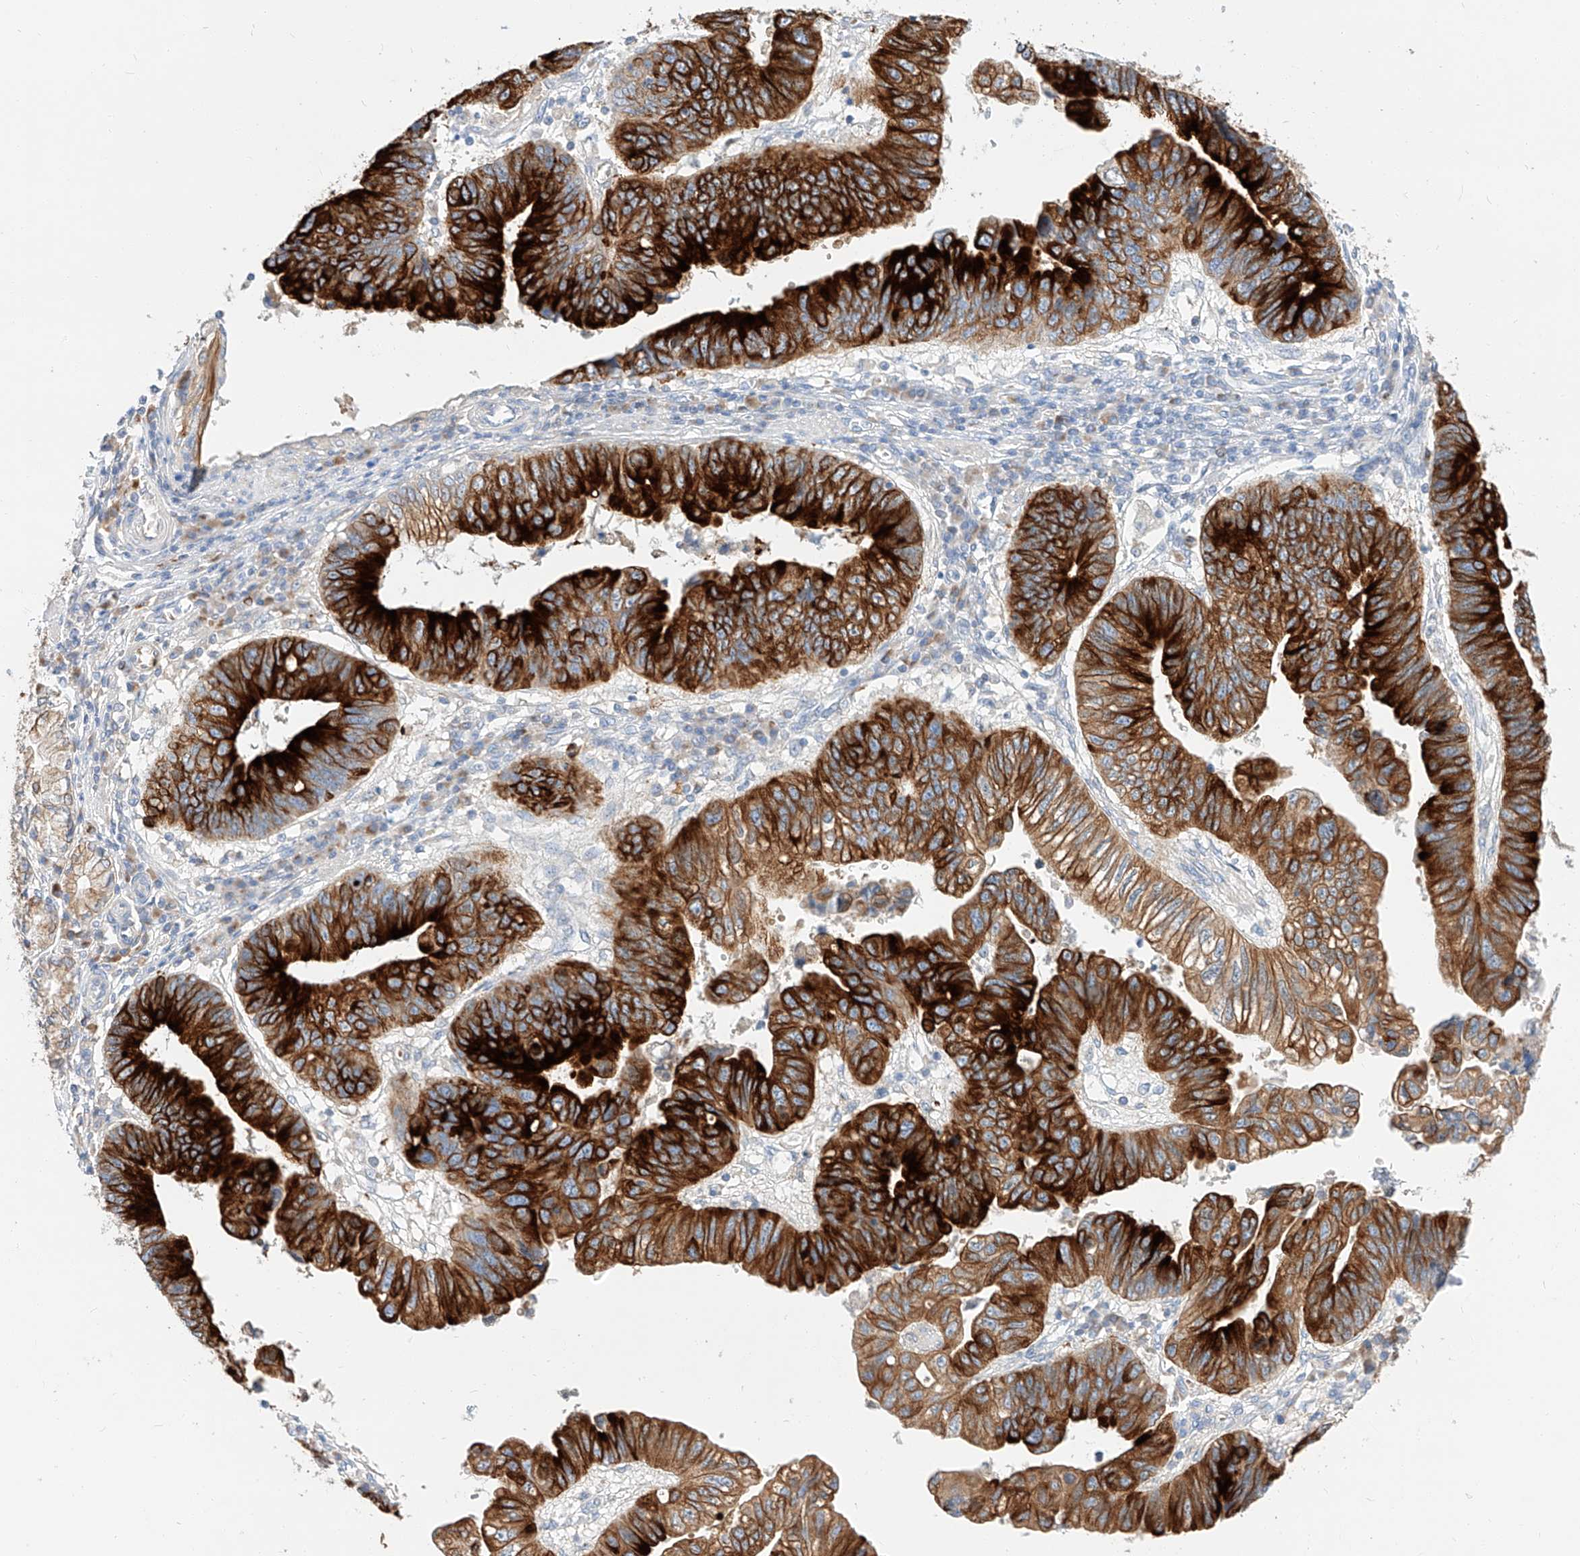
{"staining": {"intensity": "strong", "quantity": ">75%", "location": "cytoplasmic/membranous"}, "tissue": "stomach cancer", "cell_type": "Tumor cells", "image_type": "cancer", "snomed": [{"axis": "morphology", "description": "Adenocarcinoma, NOS"}, {"axis": "topography", "description": "Stomach"}], "caption": "Immunohistochemical staining of human stomach adenocarcinoma reveals high levels of strong cytoplasmic/membranous staining in approximately >75% of tumor cells.", "gene": "MAP7", "patient": {"sex": "male", "age": 59}}